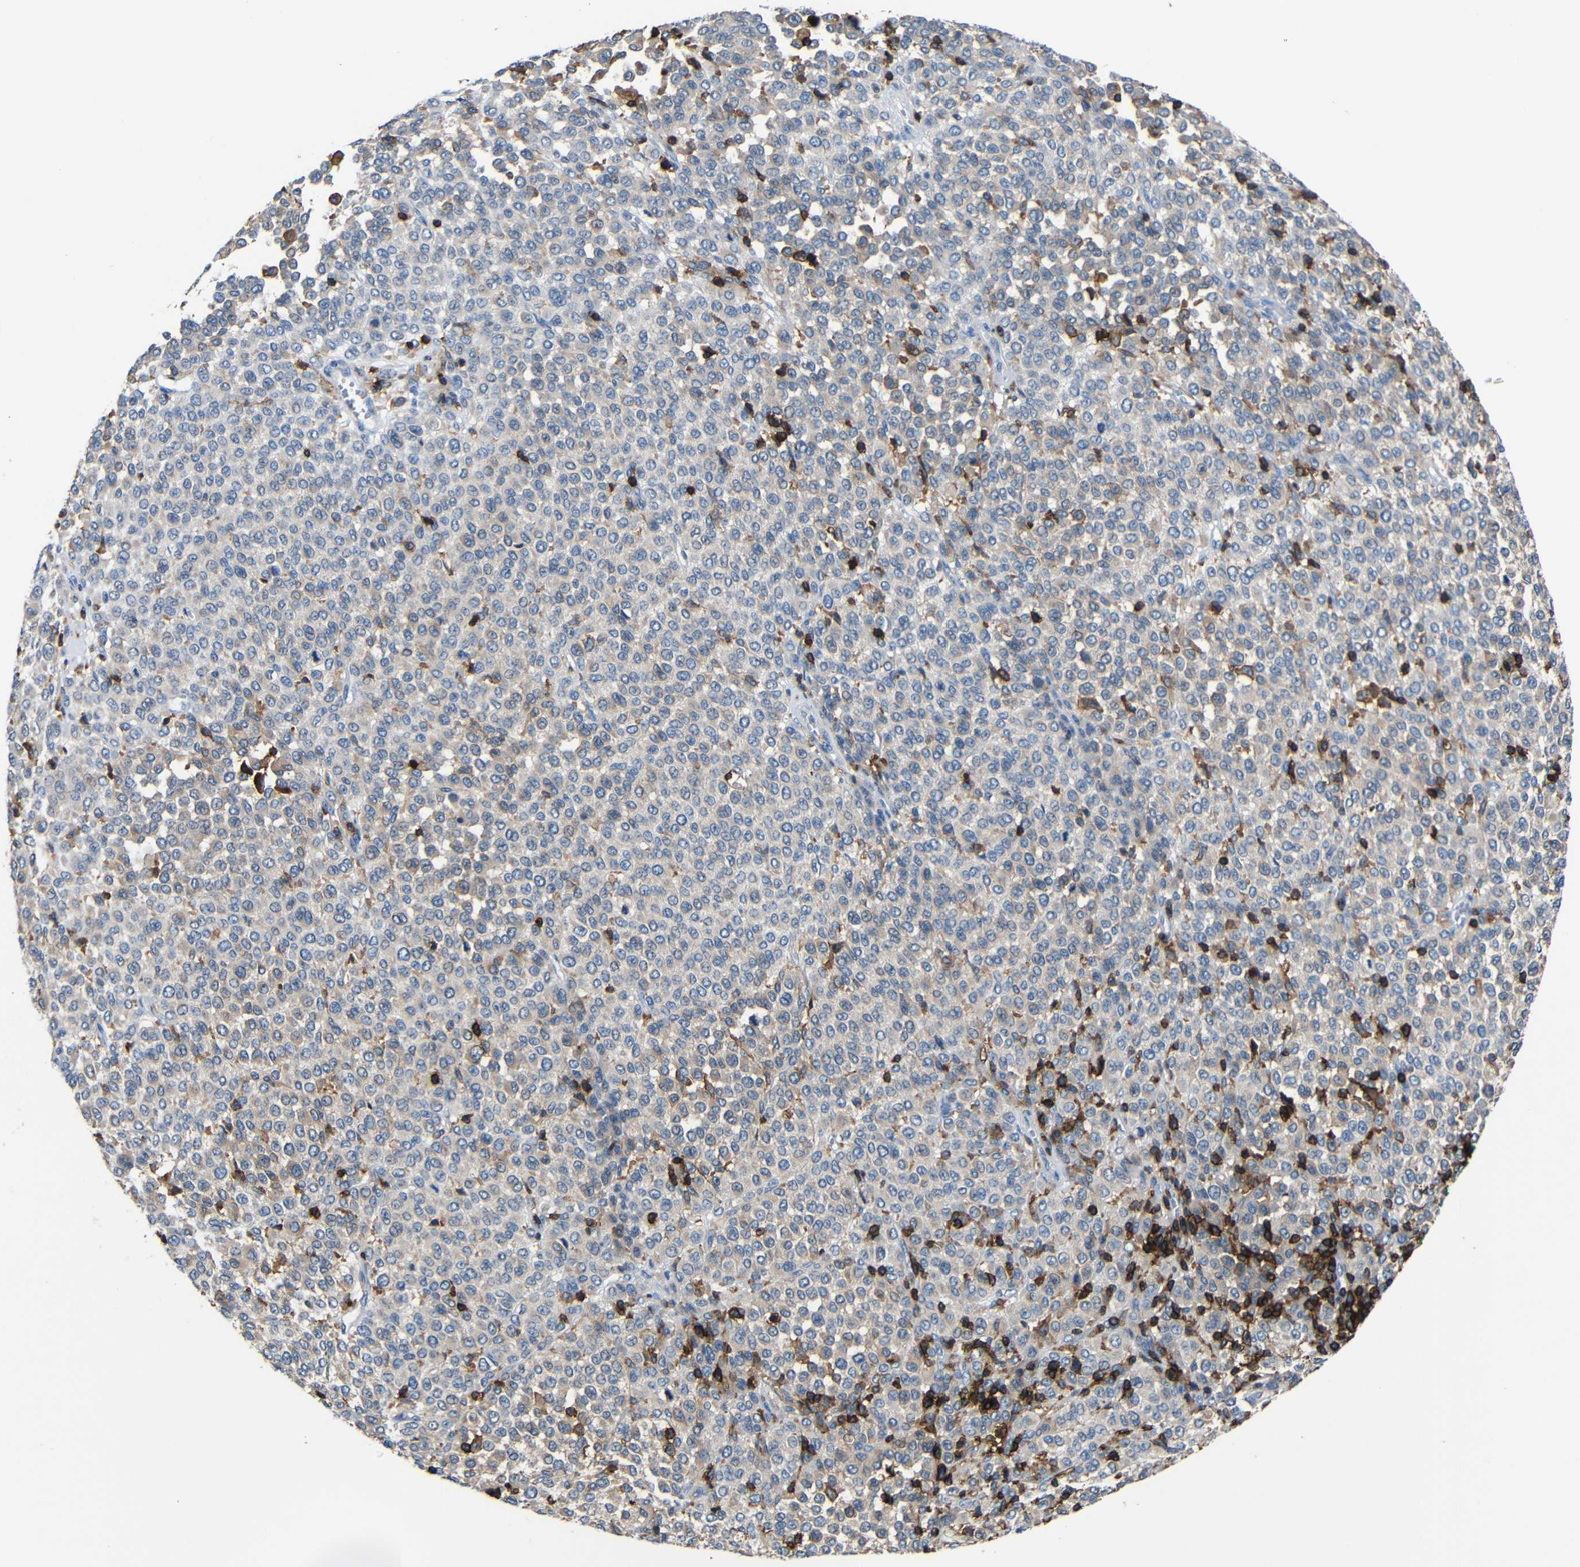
{"staining": {"intensity": "weak", "quantity": "25%-75%", "location": "cytoplasmic/membranous"}, "tissue": "melanoma", "cell_type": "Tumor cells", "image_type": "cancer", "snomed": [{"axis": "morphology", "description": "Malignant melanoma, Metastatic site"}, {"axis": "topography", "description": "Pancreas"}], "caption": "Human melanoma stained with a protein marker exhibits weak staining in tumor cells.", "gene": "P2RY12", "patient": {"sex": "female", "age": 30}}